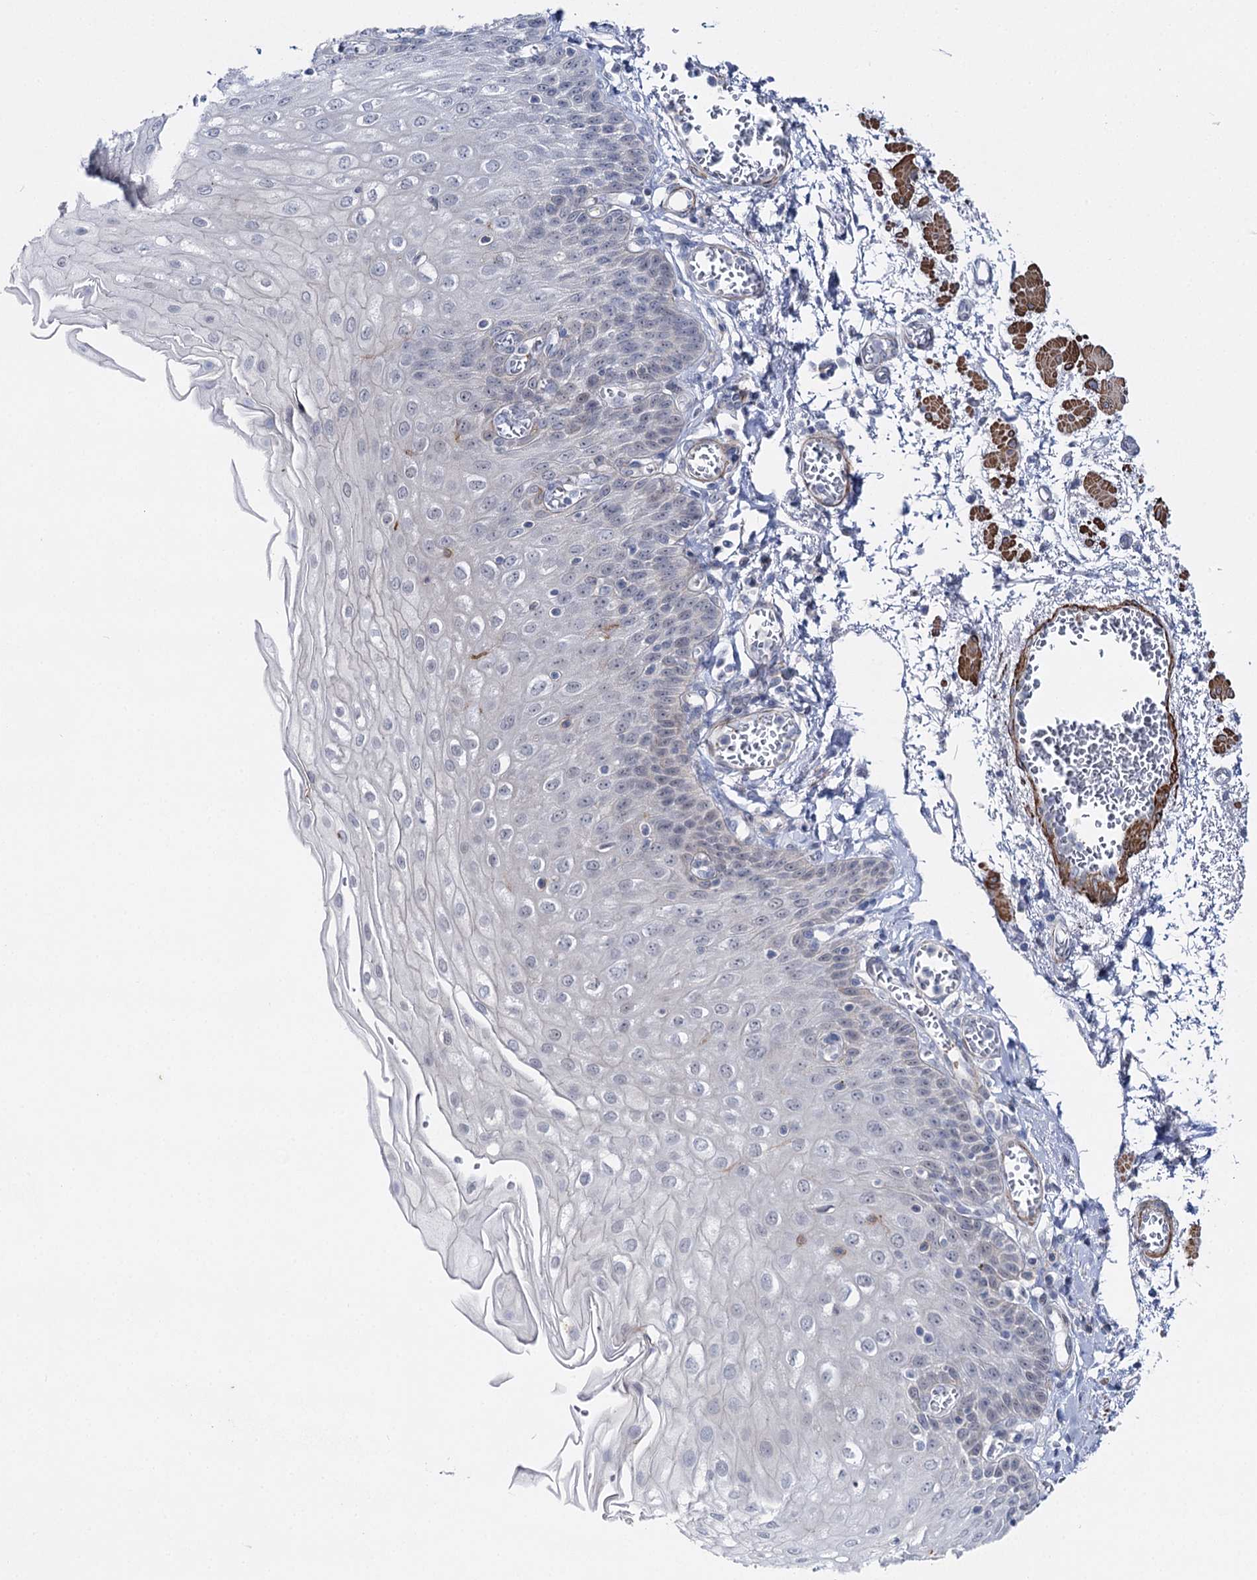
{"staining": {"intensity": "negative", "quantity": "none", "location": "none"}, "tissue": "esophagus", "cell_type": "Squamous epithelial cells", "image_type": "normal", "snomed": [{"axis": "morphology", "description": "Normal tissue, NOS"}, {"axis": "topography", "description": "Esophagus"}], "caption": "Squamous epithelial cells show no significant staining in normal esophagus. Nuclei are stained in blue.", "gene": "AGXT2", "patient": {"sex": "male", "age": 81}}